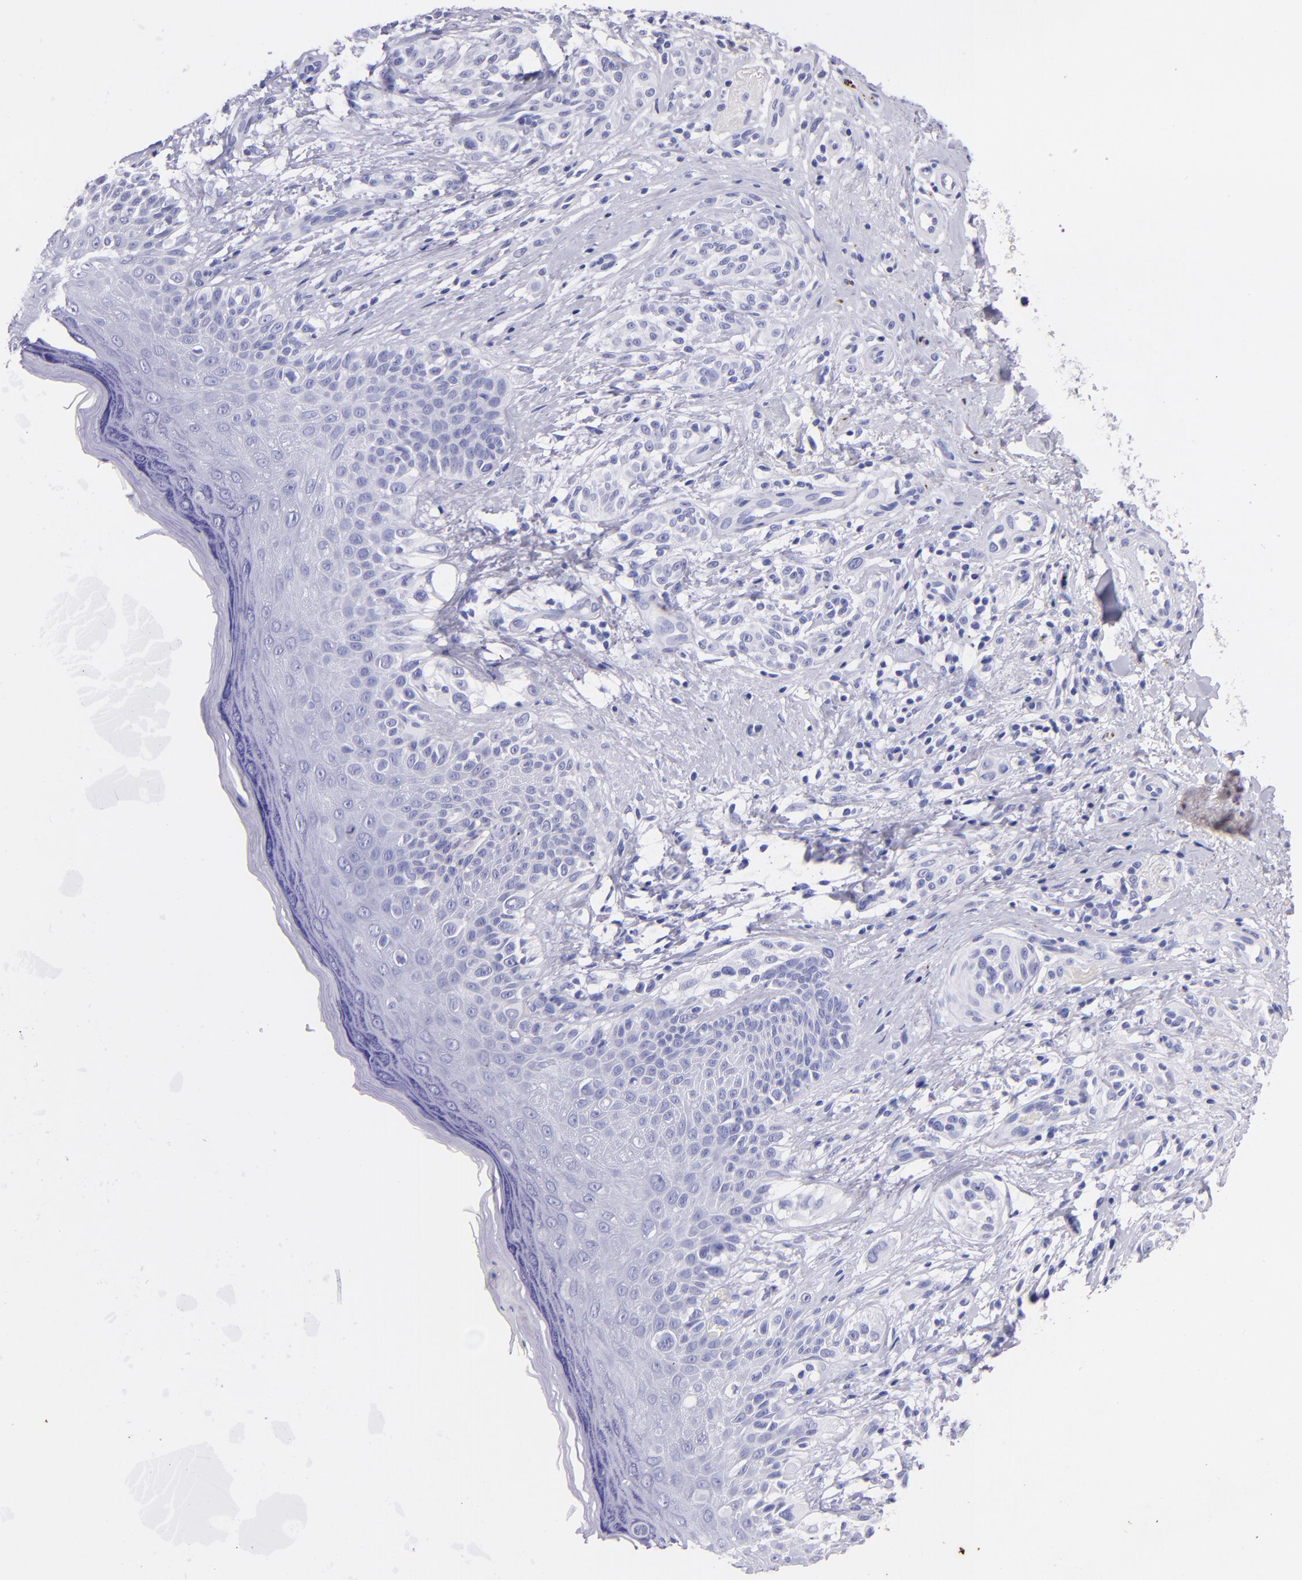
{"staining": {"intensity": "negative", "quantity": "none", "location": "none"}, "tissue": "melanoma", "cell_type": "Tumor cells", "image_type": "cancer", "snomed": [{"axis": "morphology", "description": "Malignant melanoma, NOS"}, {"axis": "topography", "description": "Skin"}], "caption": "Immunohistochemical staining of human malignant melanoma reveals no significant positivity in tumor cells.", "gene": "UCHL1", "patient": {"sex": "male", "age": 57}}